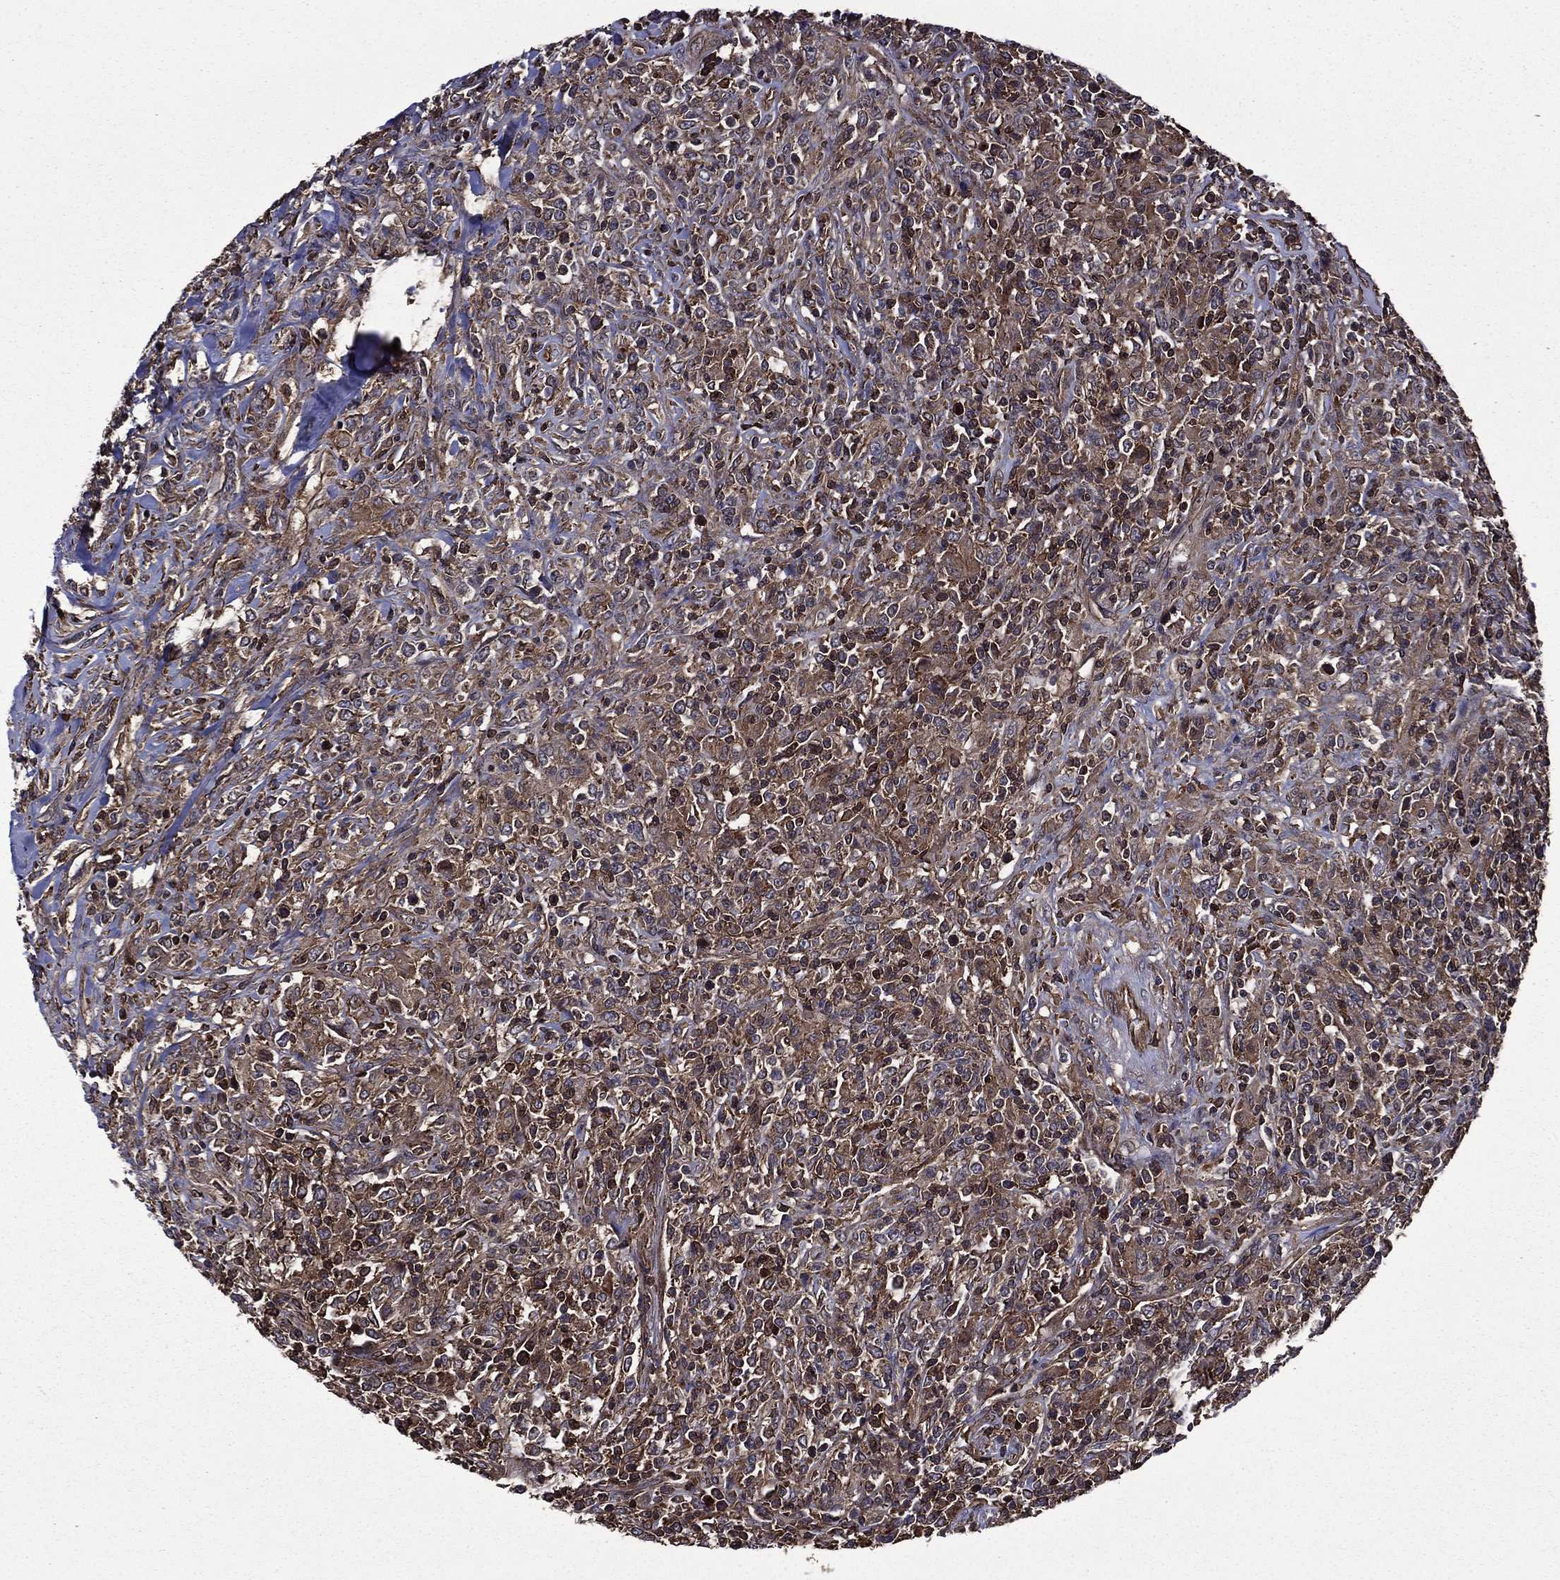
{"staining": {"intensity": "moderate", "quantity": "25%-75%", "location": "cytoplasmic/membranous,nuclear"}, "tissue": "lymphoma", "cell_type": "Tumor cells", "image_type": "cancer", "snomed": [{"axis": "morphology", "description": "Malignant lymphoma, non-Hodgkin's type, High grade"}, {"axis": "topography", "description": "Lung"}], "caption": "Lymphoma stained with a brown dye exhibits moderate cytoplasmic/membranous and nuclear positive positivity in about 25%-75% of tumor cells.", "gene": "PLPP3", "patient": {"sex": "male", "age": 79}}